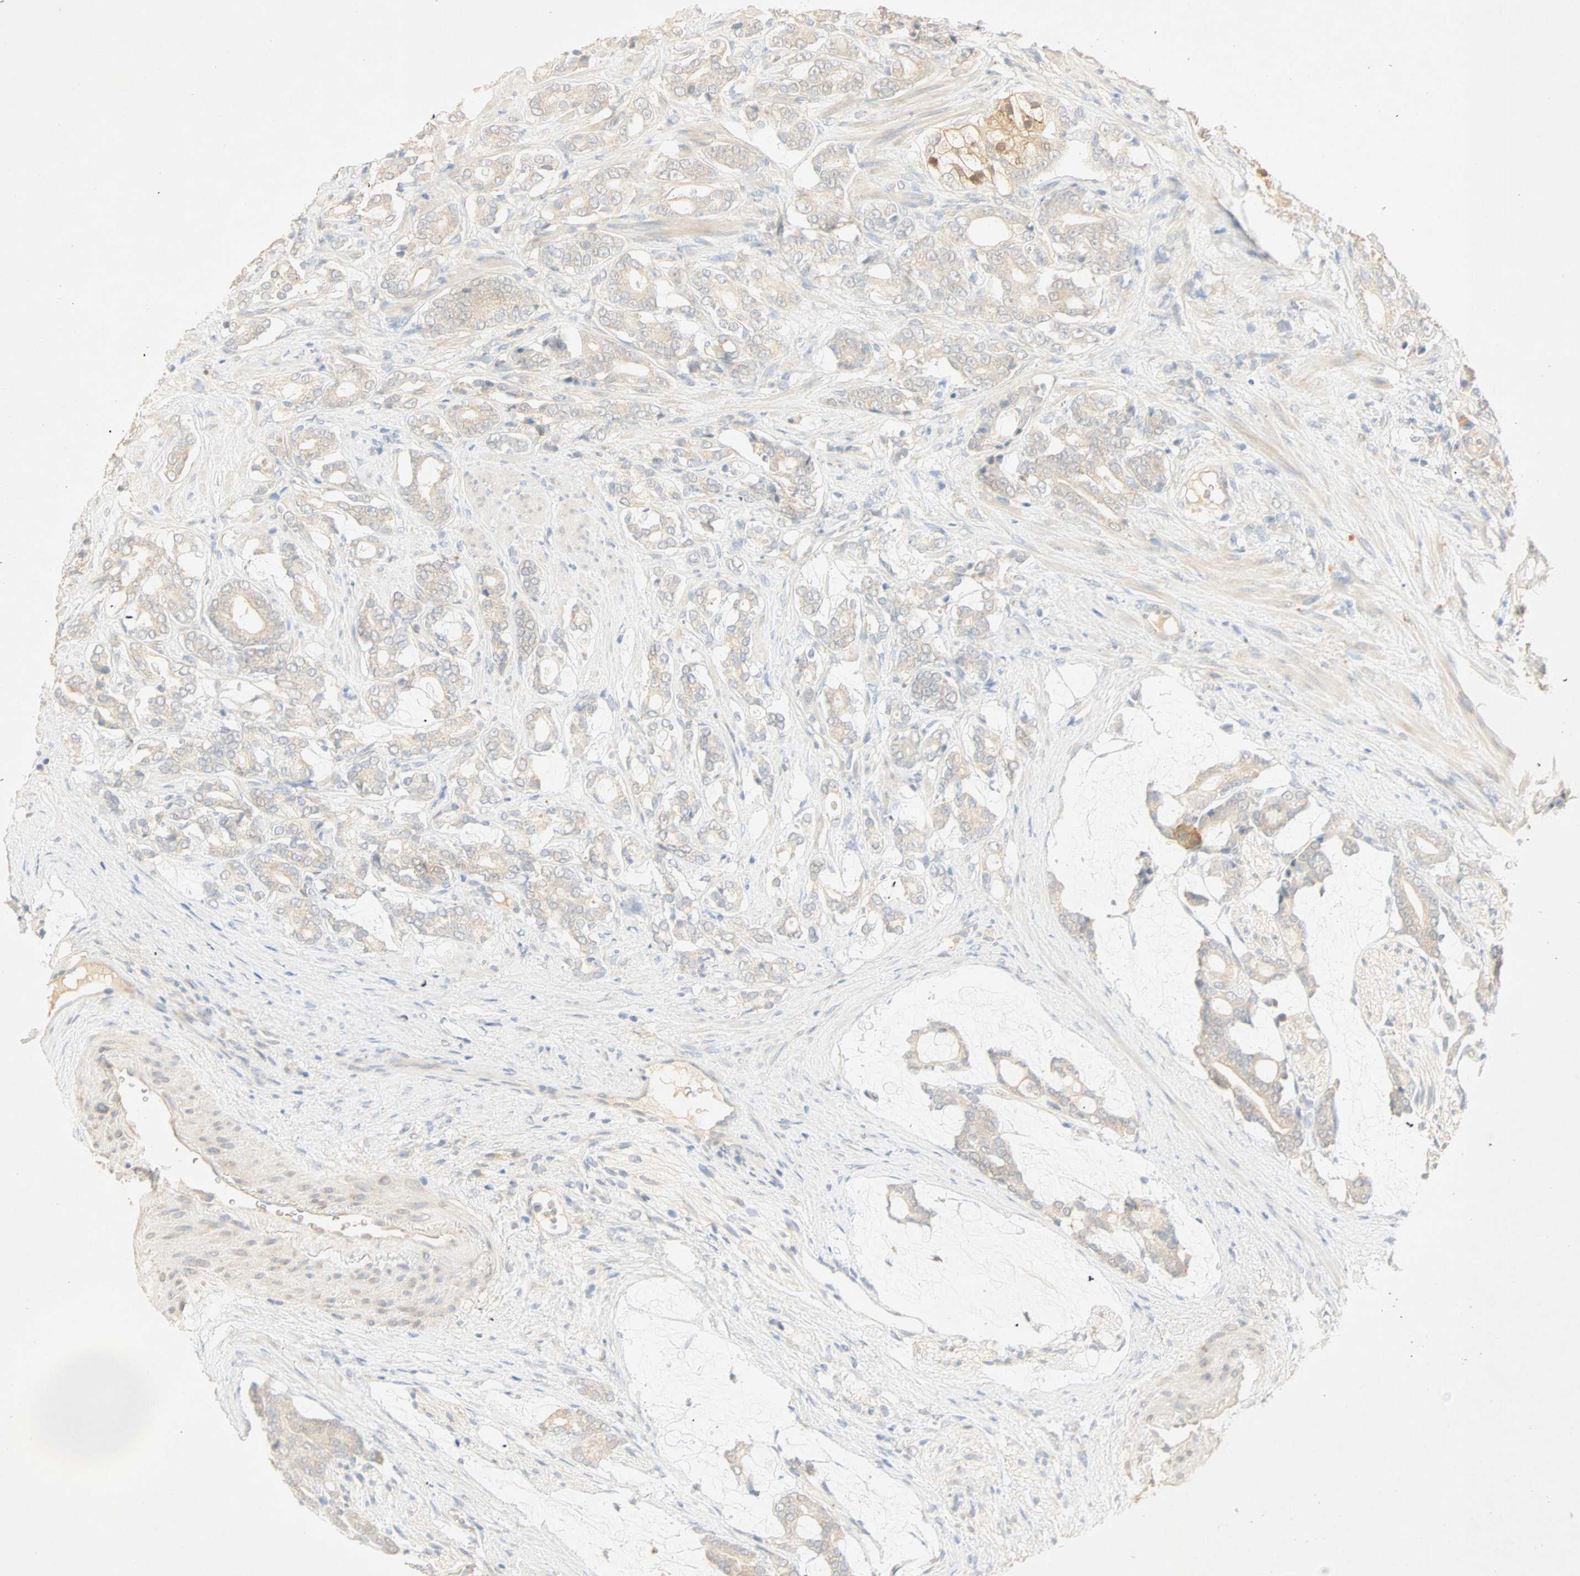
{"staining": {"intensity": "weak", "quantity": "25%-75%", "location": "cytoplasmic/membranous"}, "tissue": "prostate cancer", "cell_type": "Tumor cells", "image_type": "cancer", "snomed": [{"axis": "morphology", "description": "Adenocarcinoma, Low grade"}, {"axis": "topography", "description": "Prostate"}], "caption": "Immunohistochemical staining of human prostate cancer (low-grade adenocarcinoma) exhibits low levels of weak cytoplasmic/membranous staining in approximately 25%-75% of tumor cells.", "gene": "SELENBP1", "patient": {"sex": "male", "age": 58}}